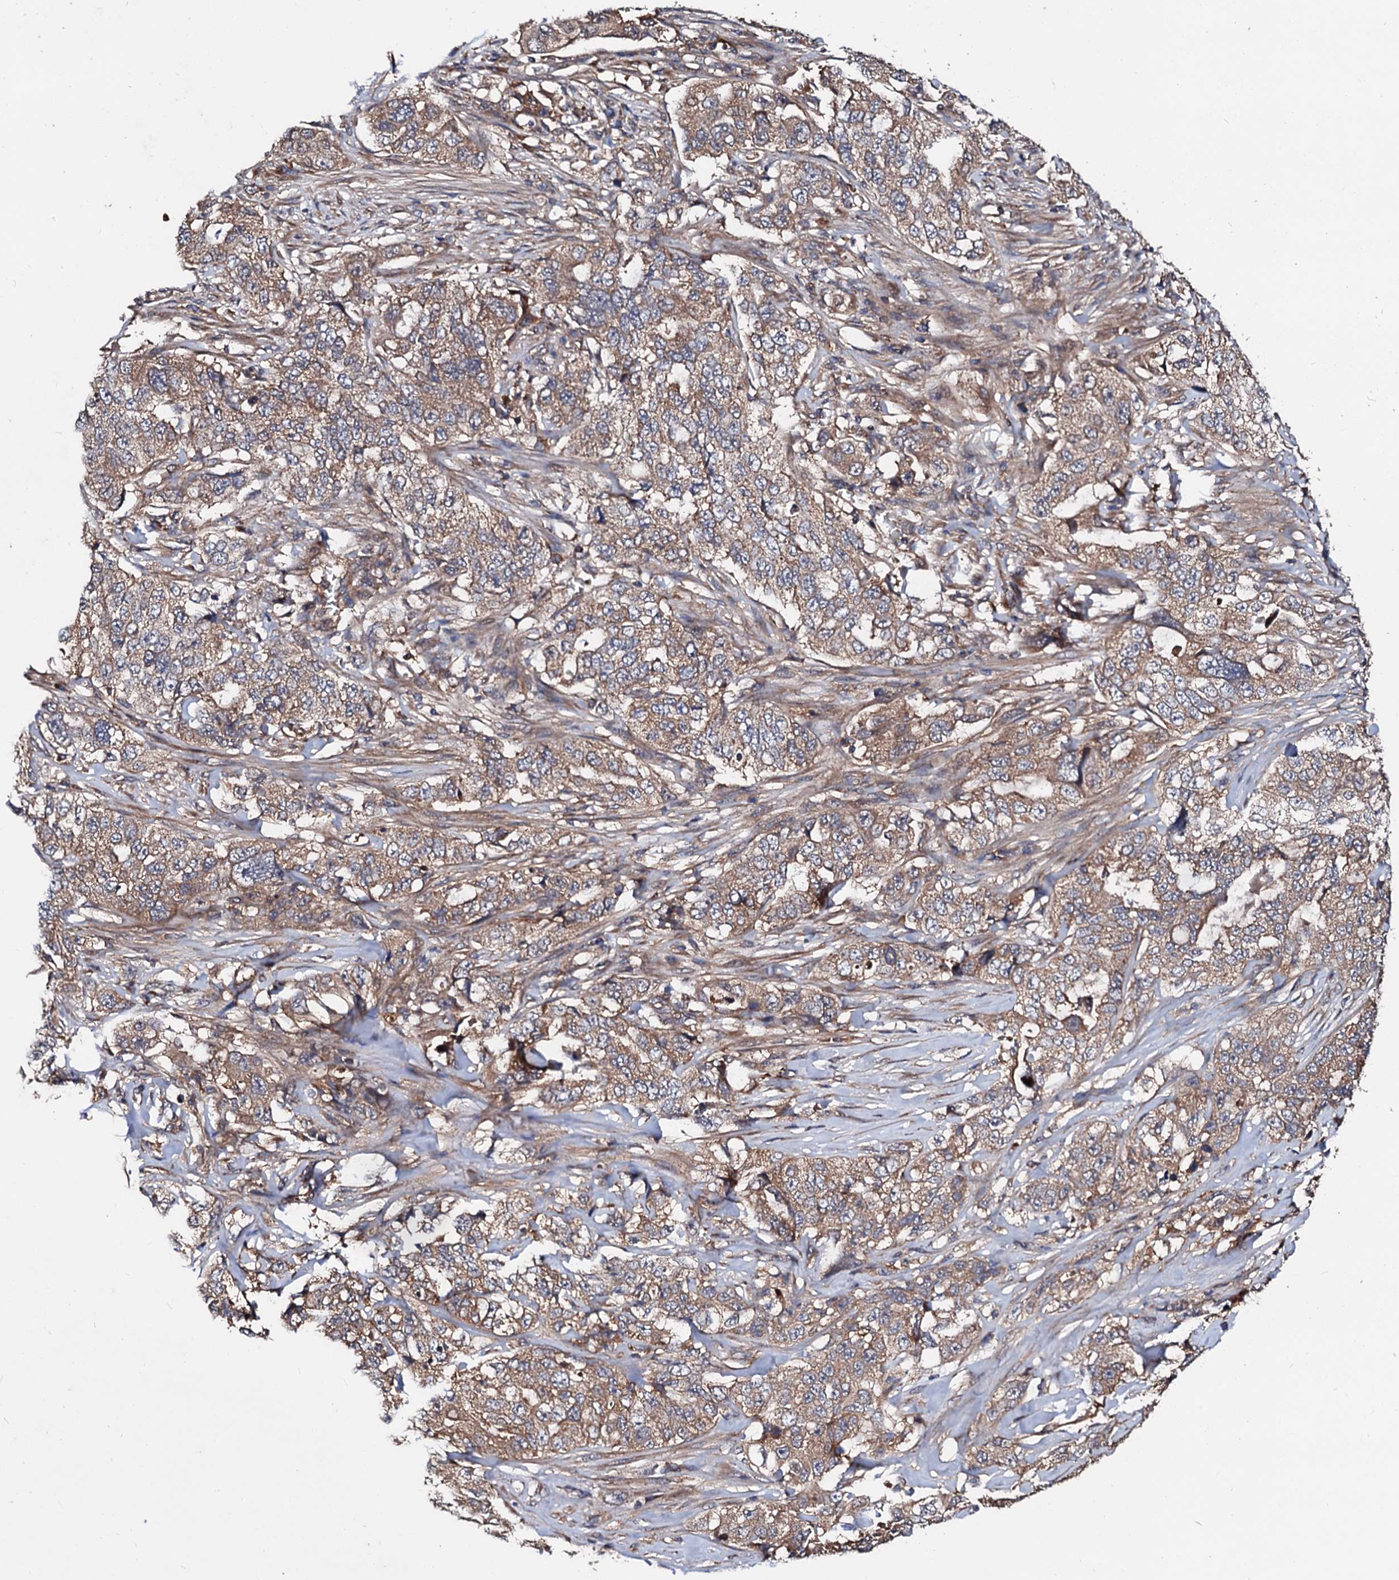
{"staining": {"intensity": "moderate", "quantity": ">75%", "location": "cytoplasmic/membranous"}, "tissue": "lung cancer", "cell_type": "Tumor cells", "image_type": "cancer", "snomed": [{"axis": "morphology", "description": "Adenocarcinoma, NOS"}, {"axis": "topography", "description": "Lung"}], "caption": "Brown immunohistochemical staining in human adenocarcinoma (lung) reveals moderate cytoplasmic/membranous expression in approximately >75% of tumor cells. (Stains: DAB in brown, nuclei in blue, Microscopy: brightfield microscopy at high magnification).", "gene": "EXTL1", "patient": {"sex": "female", "age": 51}}